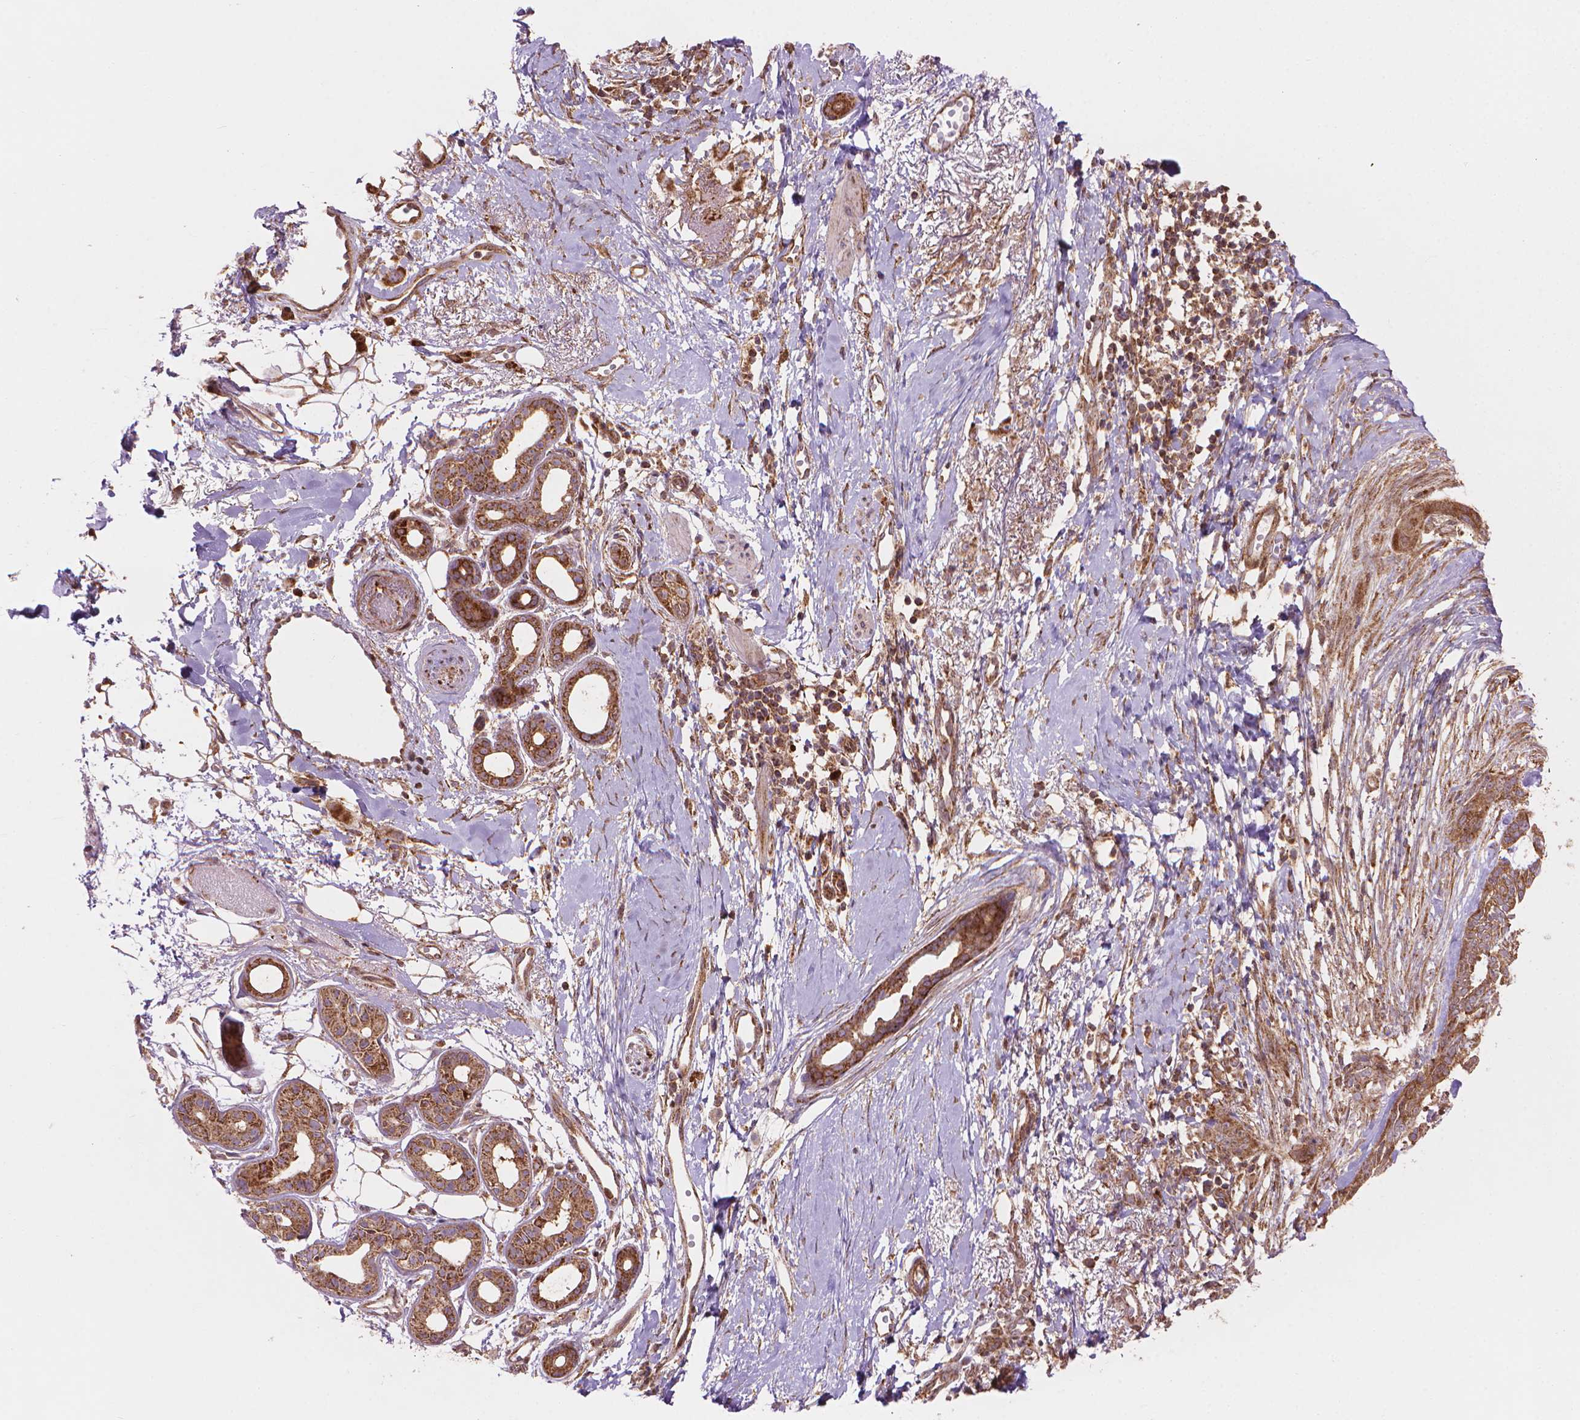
{"staining": {"intensity": "moderate", "quantity": ">75%", "location": "cytoplasmic/membranous"}, "tissue": "skin cancer", "cell_type": "Tumor cells", "image_type": "cancer", "snomed": [{"axis": "morphology", "description": "Normal tissue, NOS"}, {"axis": "morphology", "description": "Basal cell carcinoma"}, {"axis": "topography", "description": "Skin"}], "caption": "A medium amount of moderate cytoplasmic/membranous positivity is identified in about >75% of tumor cells in skin cancer (basal cell carcinoma) tissue.", "gene": "VARS2", "patient": {"sex": "male", "age": 84}}